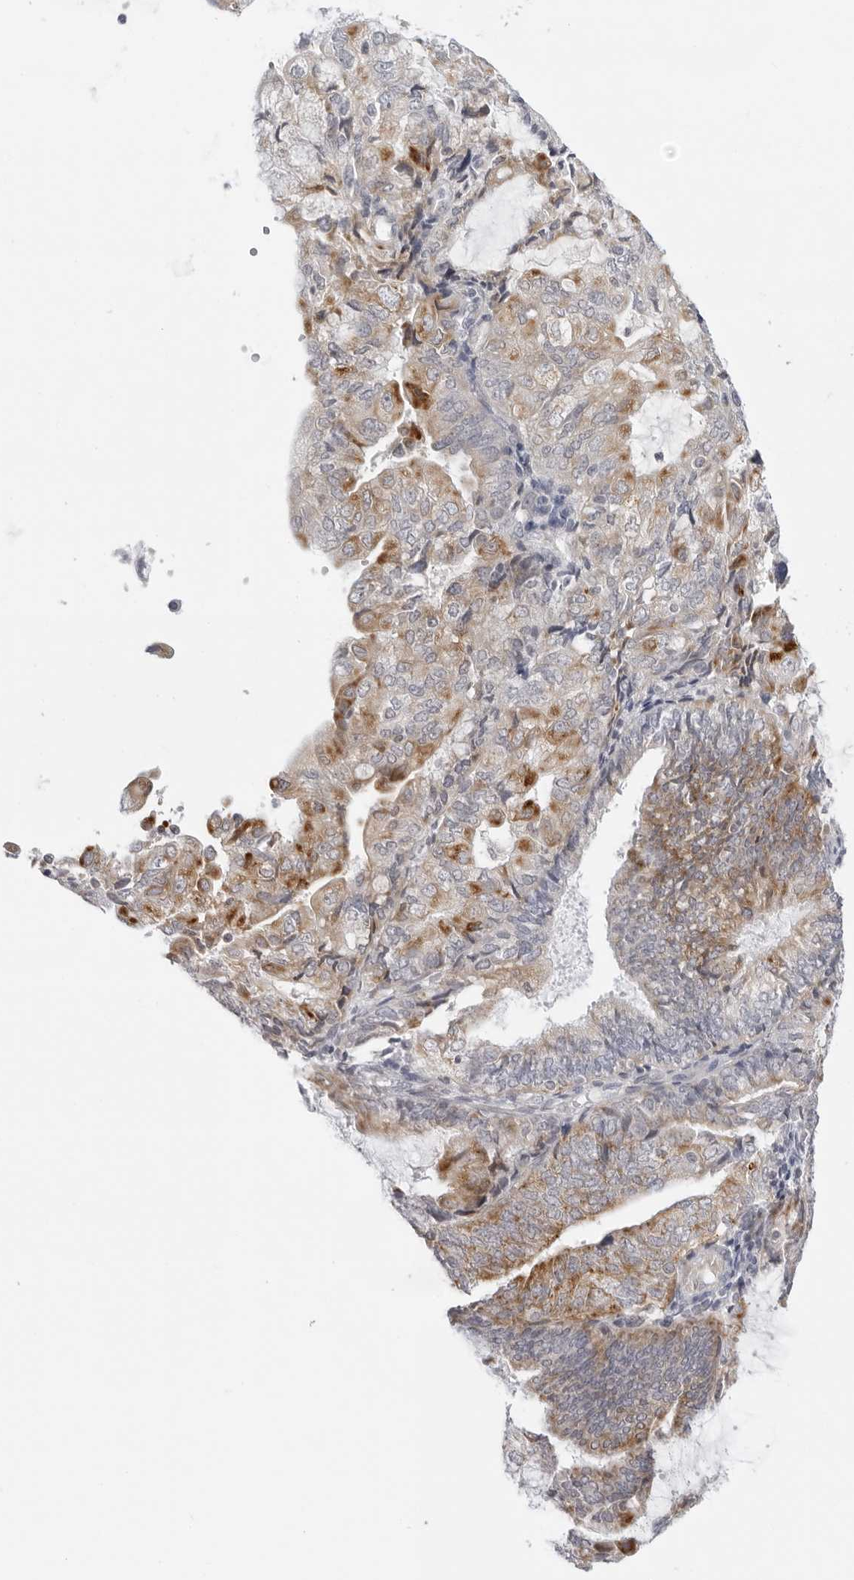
{"staining": {"intensity": "moderate", "quantity": ">75%", "location": "cytoplasmic/membranous"}, "tissue": "endometrial cancer", "cell_type": "Tumor cells", "image_type": "cancer", "snomed": [{"axis": "morphology", "description": "Adenocarcinoma, NOS"}, {"axis": "topography", "description": "Endometrium"}], "caption": "Endometrial adenocarcinoma stained with a protein marker shows moderate staining in tumor cells.", "gene": "CIART", "patient": {"sex": "female", "age": 81}}